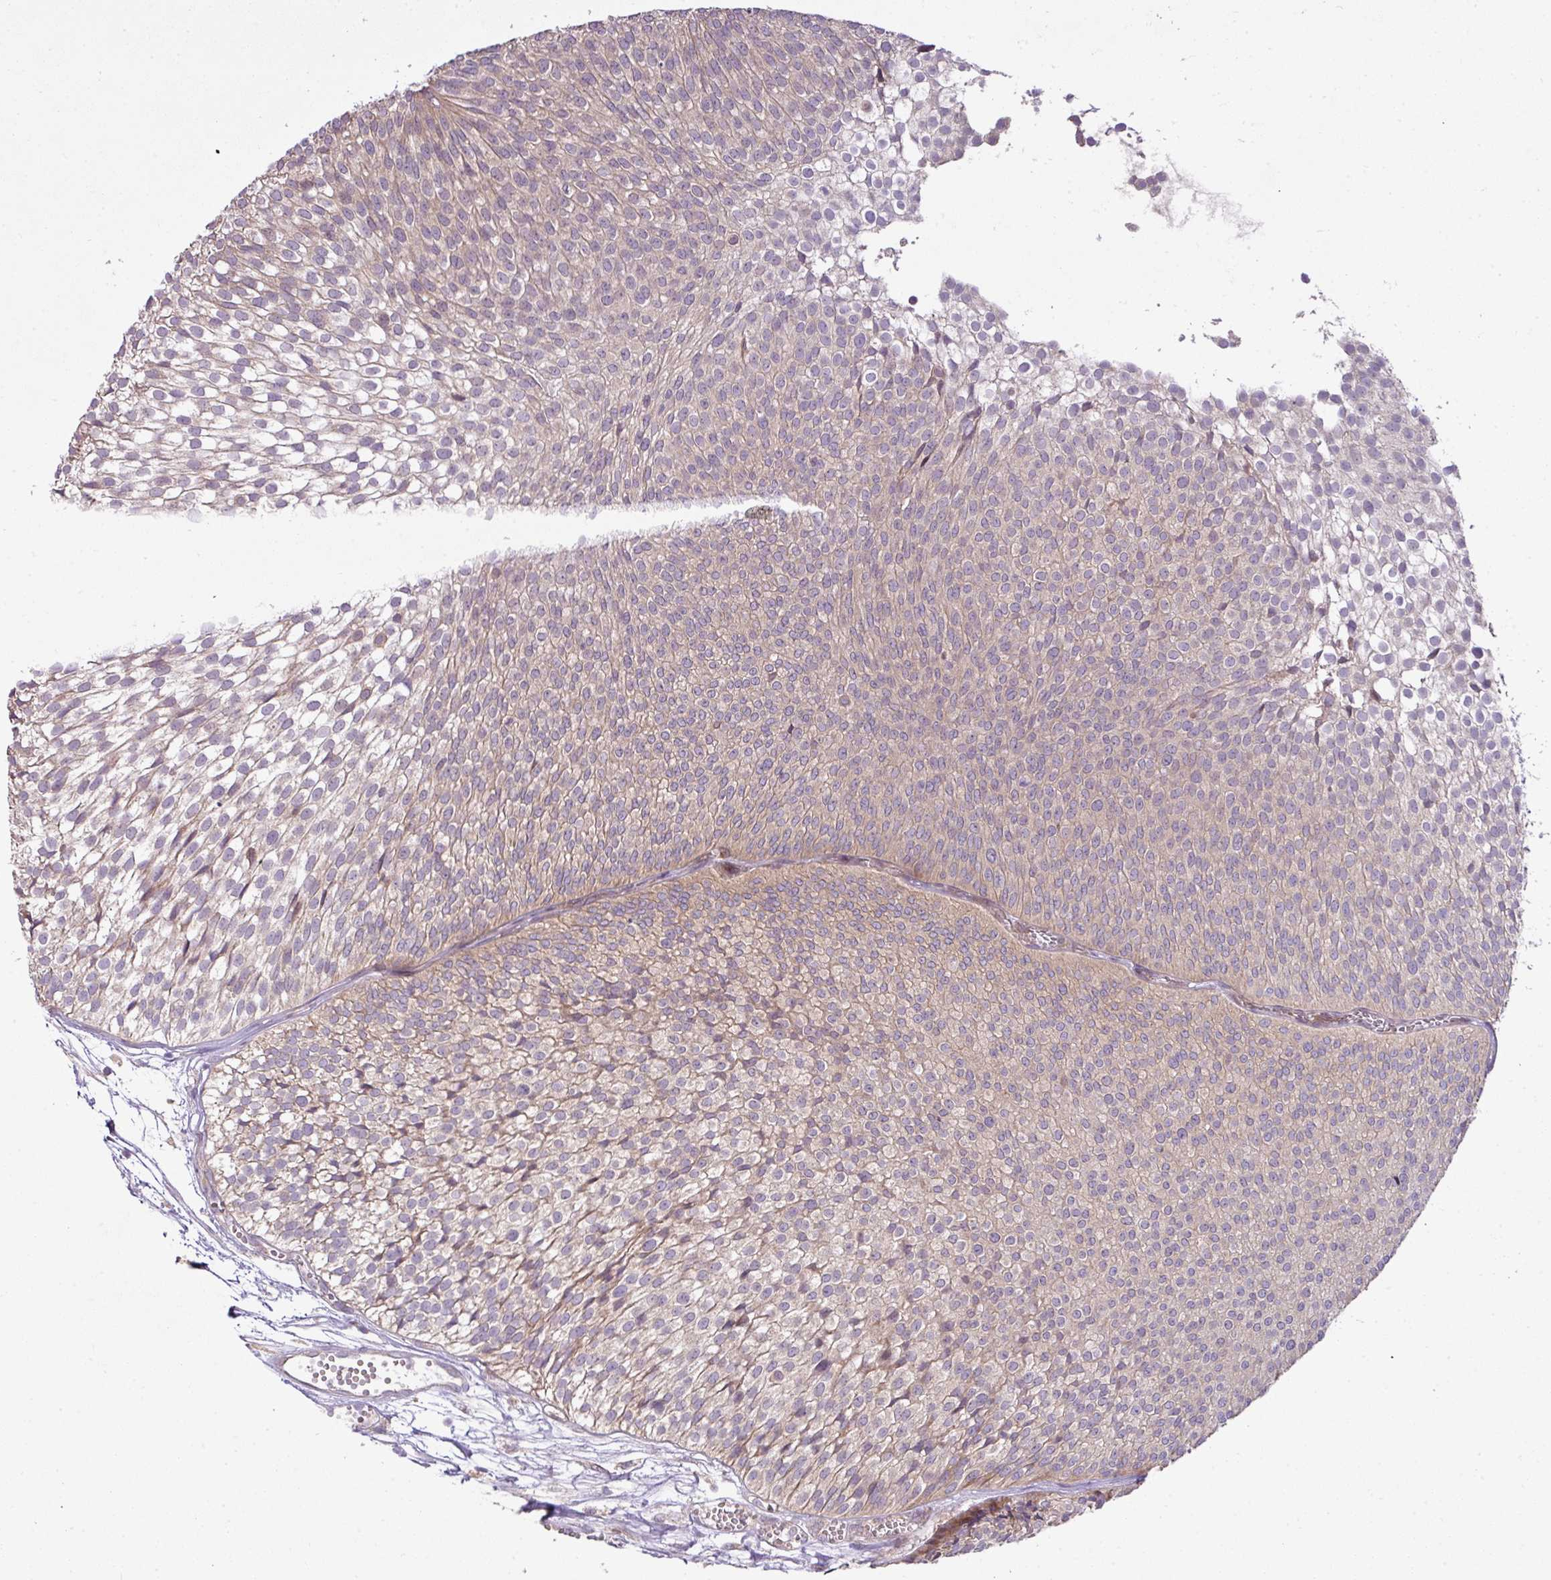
{"staining": {"intensity": "weak", "quantity": "25%-75%", "location": "cytoplasmic/membranous"}, "tissue": "urothelial cancer", "cell_type": "Tumor cells", "image_type": "cancer", "snomed": [{"axis": "morphology", "description": "Urothelial carcinoma, Low grade"}, {"axis": "topography", "description": "Urinary bladder"}], "caption": "Tumor cells show weak cytoplasmic/membranous expression in about 25%-75% of cells in urothelial carcinoma (low-grade). The staining was performed using DAB to visualize the protein expression in brown, while the nuclei were stained in blue with hematoxylin (Magnification: 20x).", "gene": "COX18", "patient": {"sex": "male", "age": 91}}